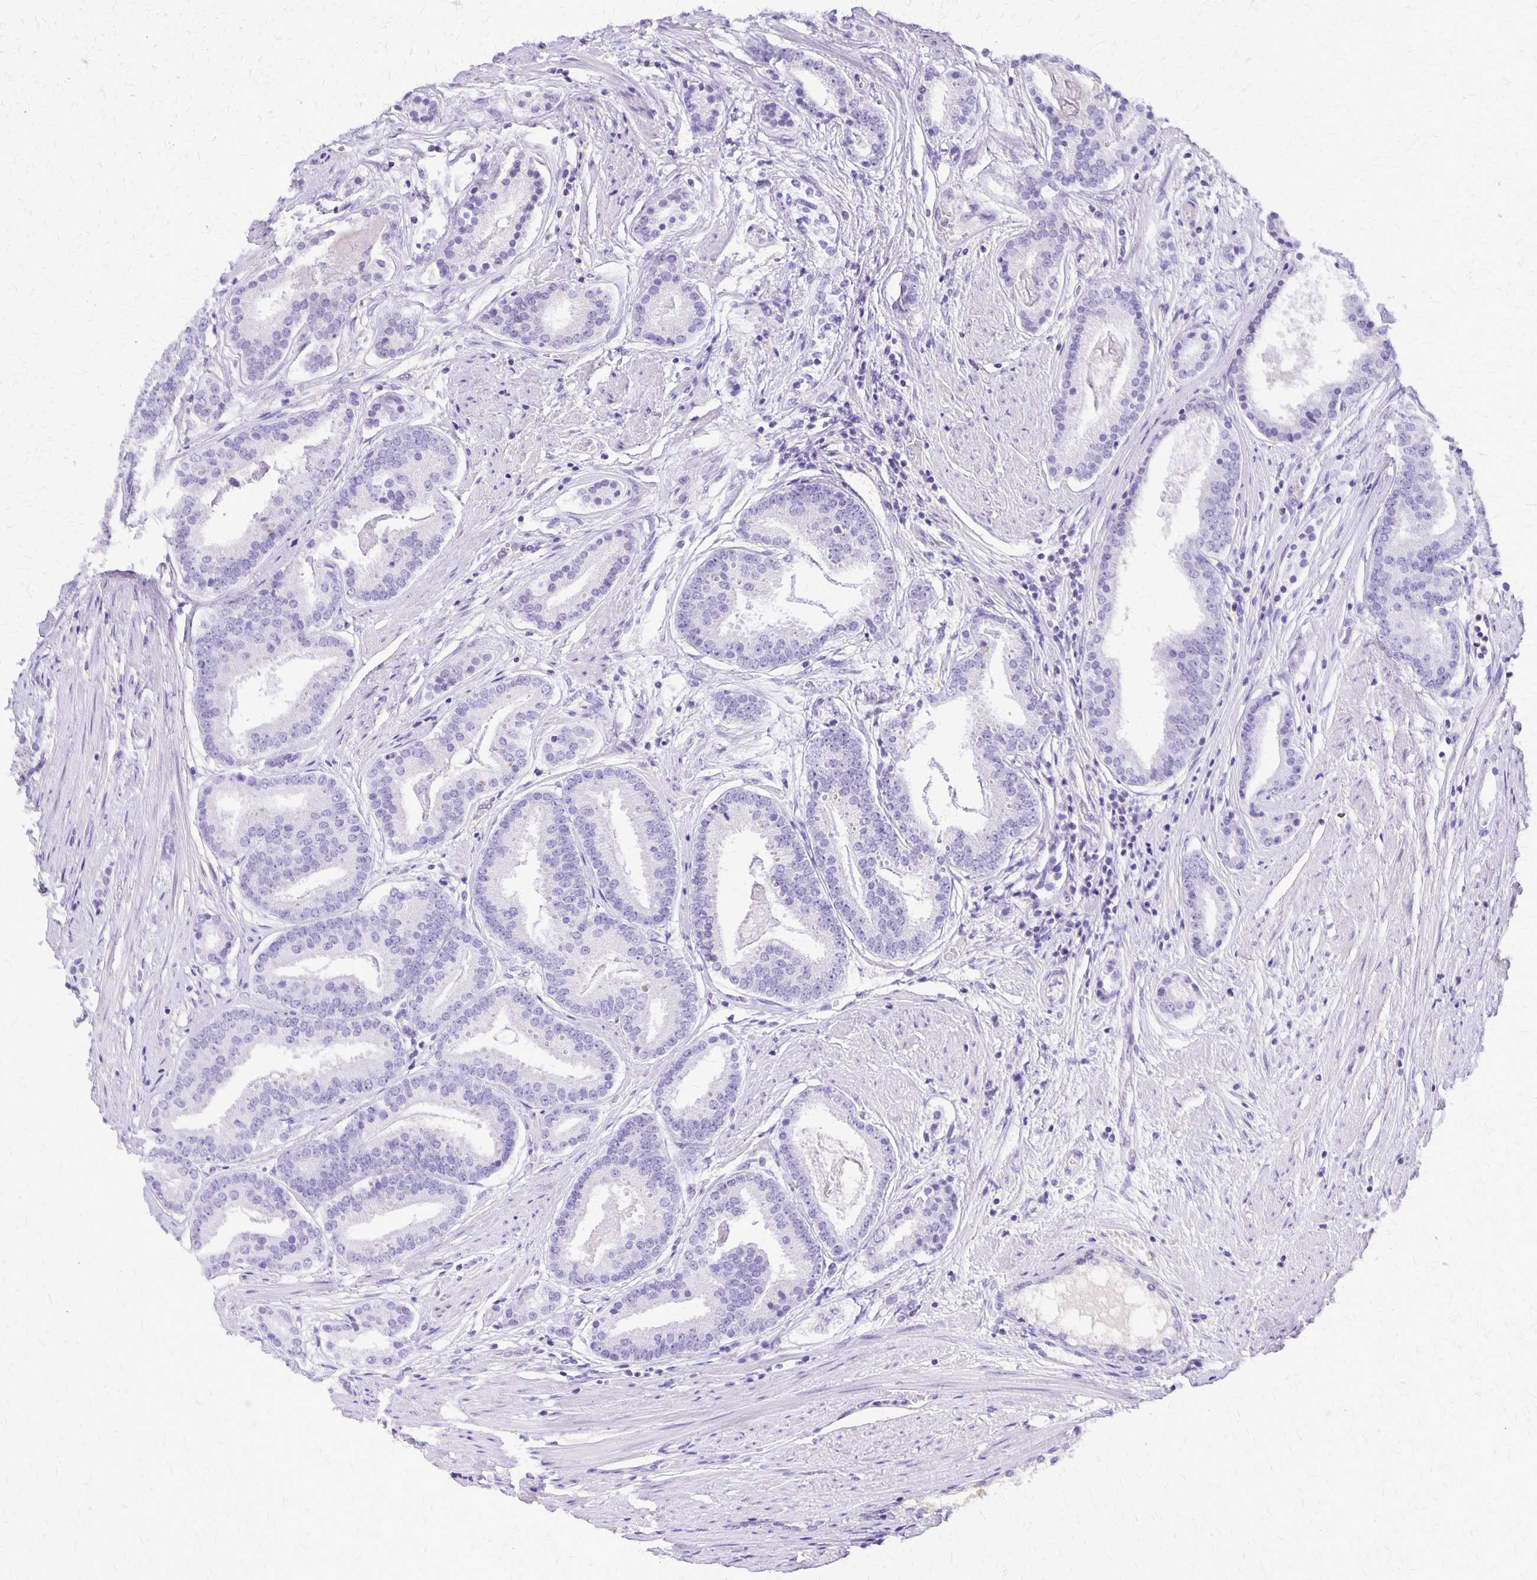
{"staining": {"intensity": "negative", "quantity": "none", "location": "none"}, "tissue": "prostate cancer", "cell_type": "Tumor cells", "image_type": "cancer", "snomed": [{"axis": "morphology", "description": "Adenocarcinoma, High grade"}, {"axis": "topography", "description": "Prostate"}], "caption": "Human prostate adenocarcinoma (high-grade) stained for a protein using immunohistochemistry displays no staining in tumor cells.", "gene": "SI", "patient": {"sex": "male", "age": 63}}